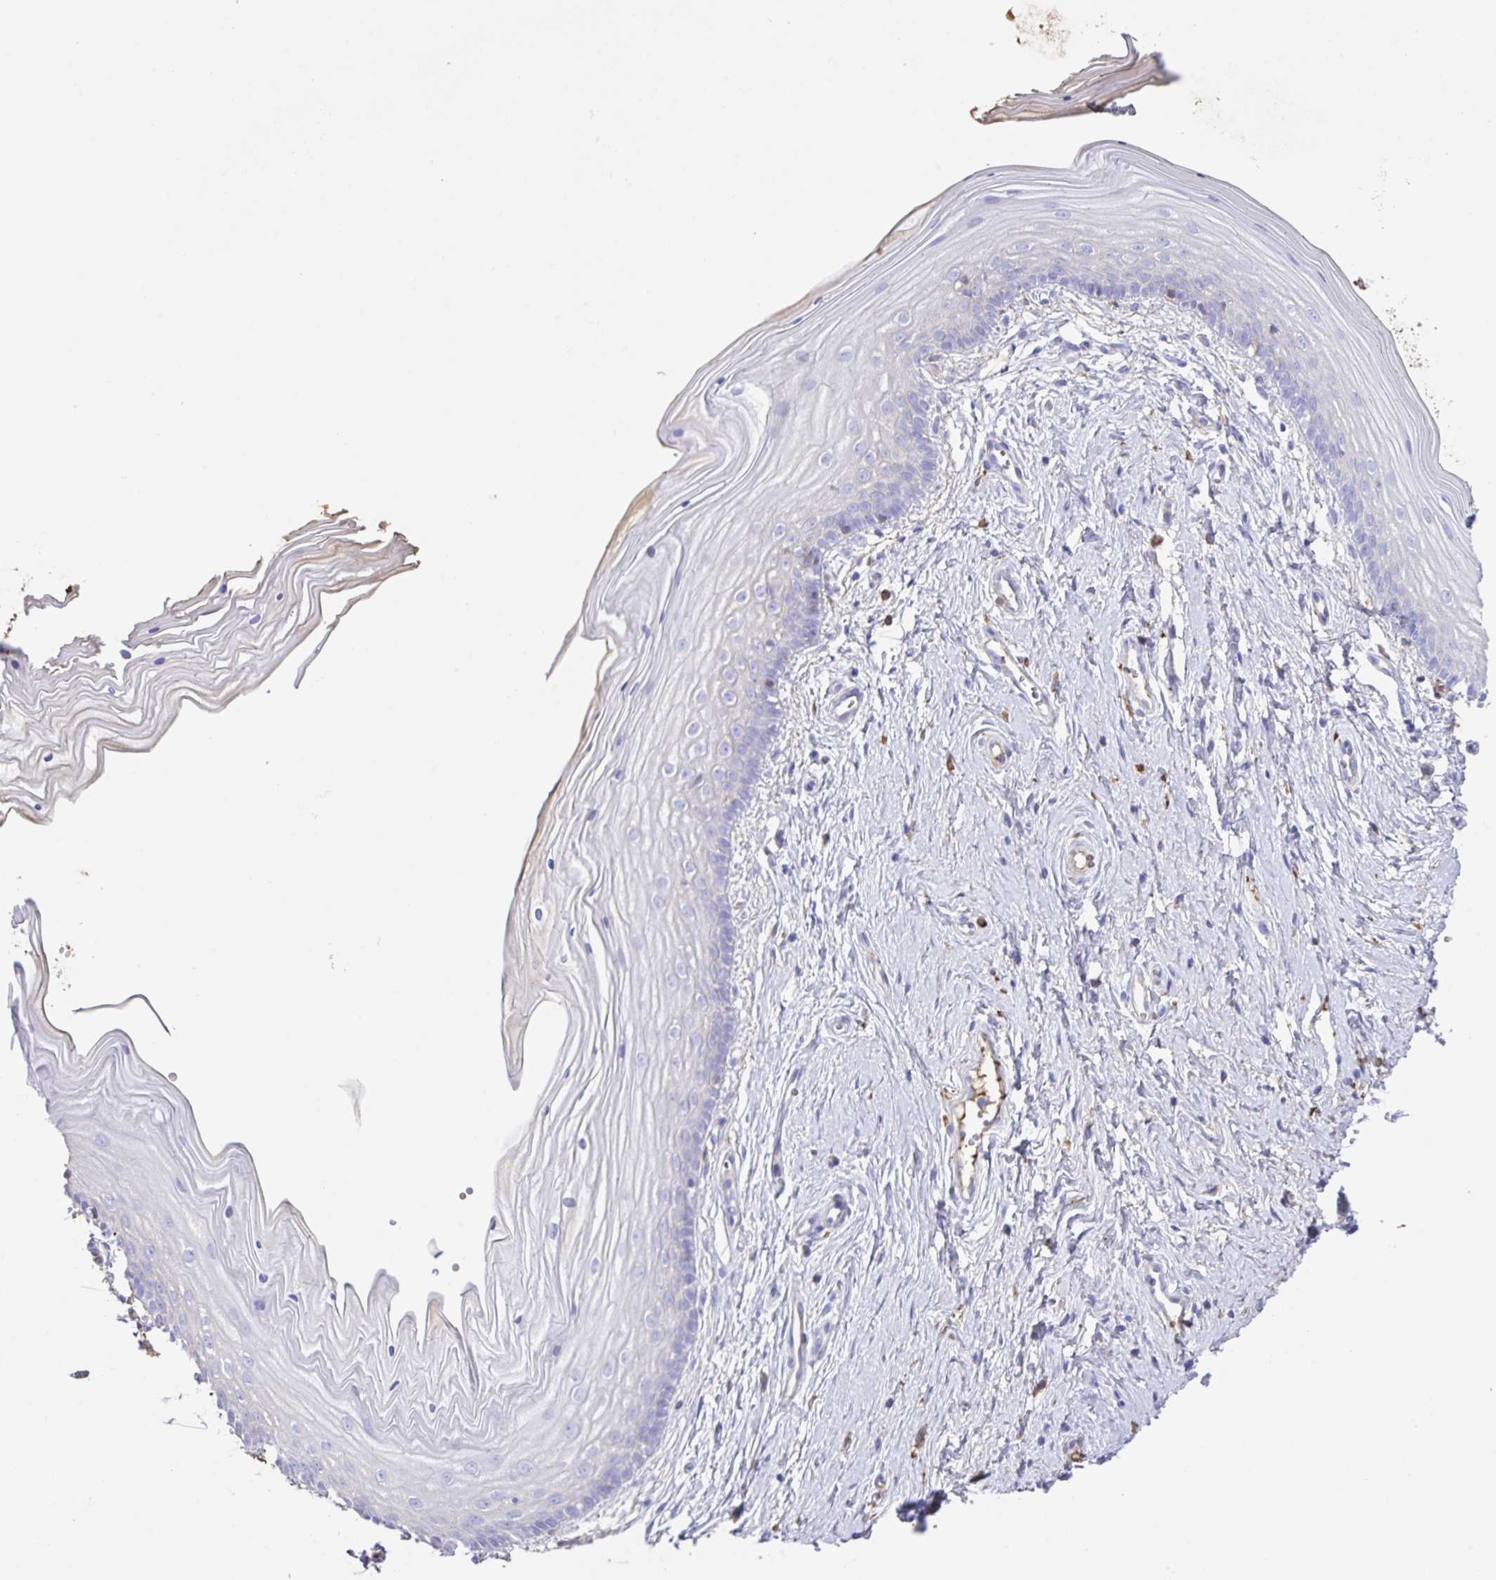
{"staining": {"intensity": "negative", "quantity": "none", "location": "none"}, "tissue": "vagina", "cell_type": "Squamous epithelial cells", "image_type": "normal", "snomed": [{"axis": "morphology", "description": "Normal tissue, NOS"}, {"axis": "topography", "description": "Vagina"}], "caption": "Immunohistochemical staining of benign human vagina reveals no significant staining in squamous epithelial cells. (Brightfield microscopy of DAB (3,3'-diaminobenzidine) immunohistochemistry (IHC) at high magnification).", "gene": "HOXC12", "patient": {"sex": "female", "age": 38}}